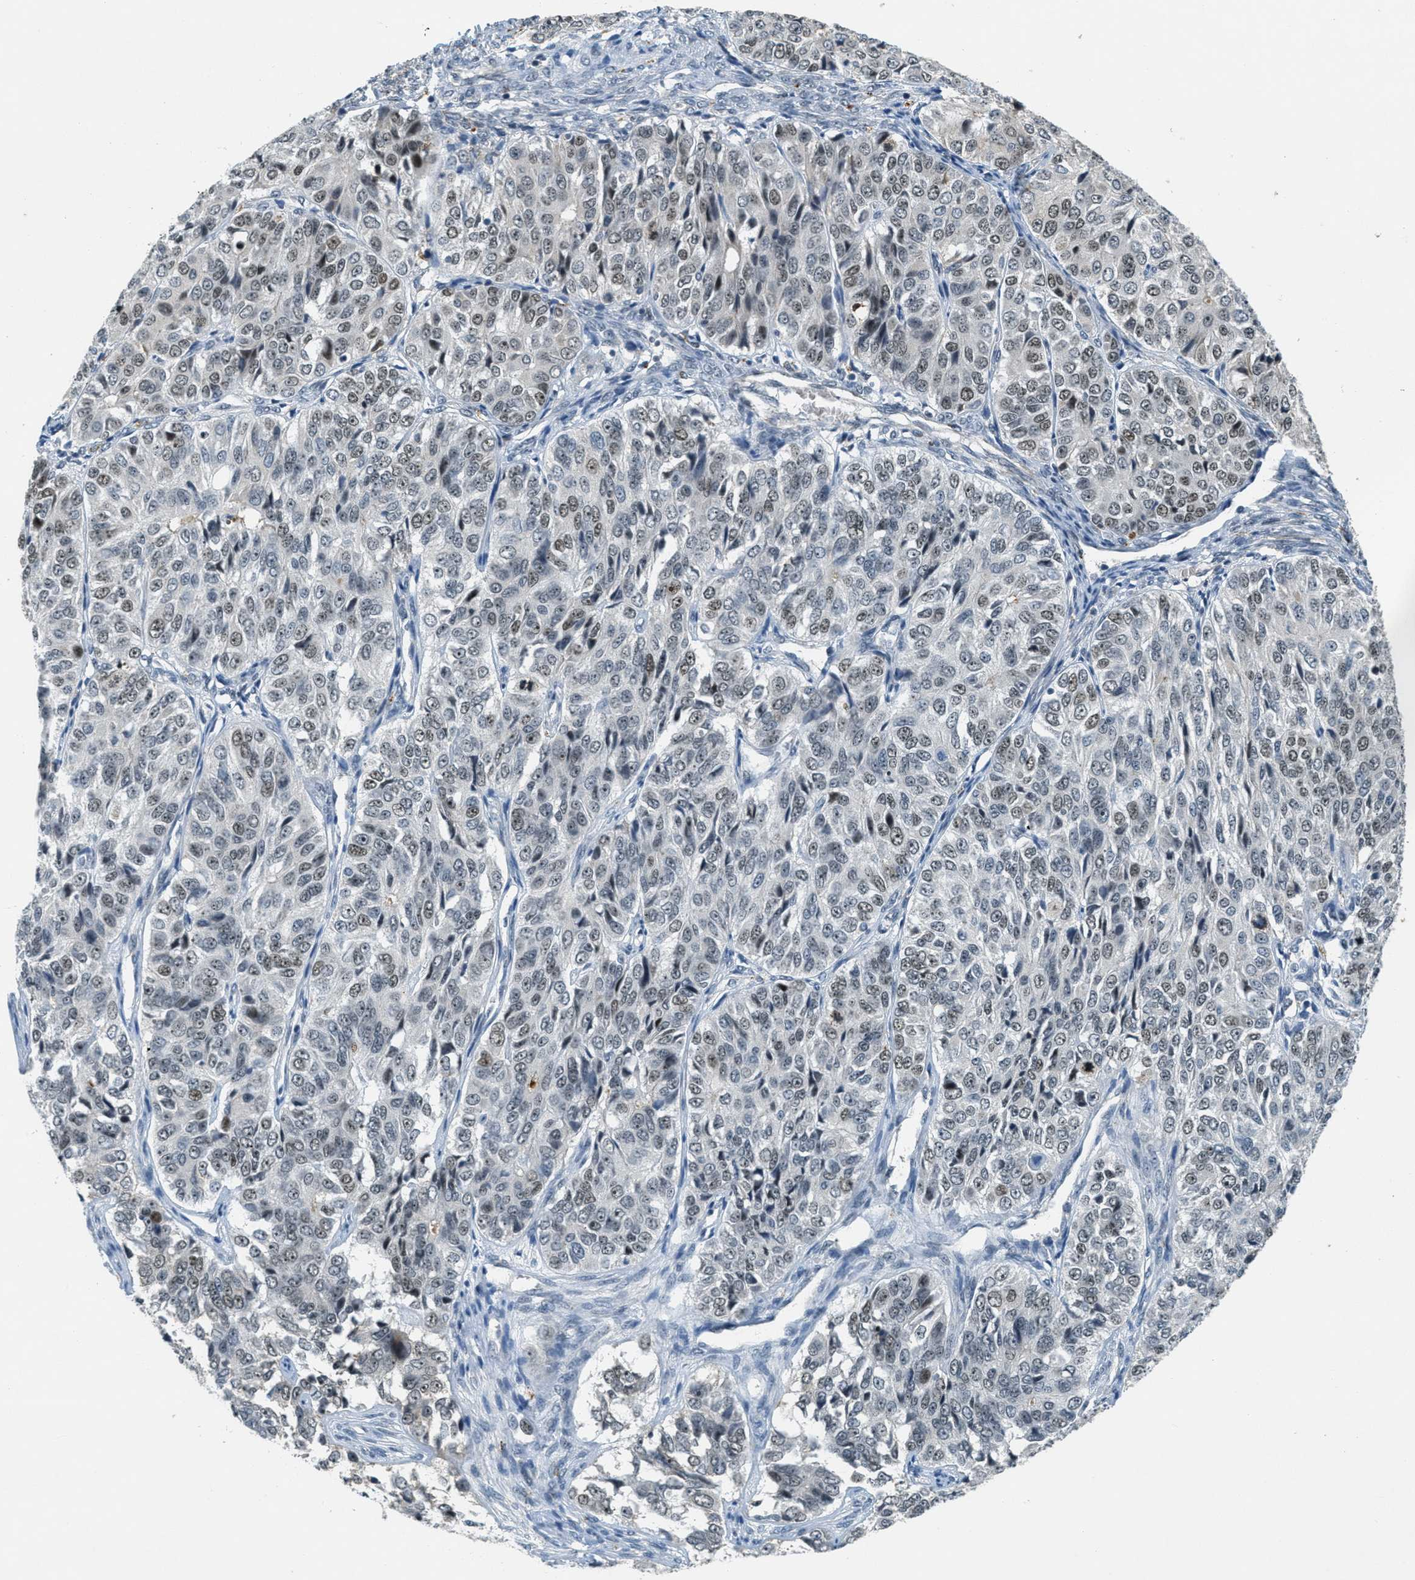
{"staining": {"intensity": "weak", "quantity": ">75%", "location": "nuclear"}, "tissue": "ovarian cancer", "cell_type": "Tumor cells", "image_type": "cancer", "snomed": [{"axis": "morphology", "description": "Carcinoma, endometroid"}, {"axis": "topography", "description": "Ovary"}], "caption": "IHC (DAB) staining of human ovarian cancer shows weak nuclear protein expression in about >75% of tumor cells.", "gene": "DDX47", "patient": {"sex": "female", "age": 51}}